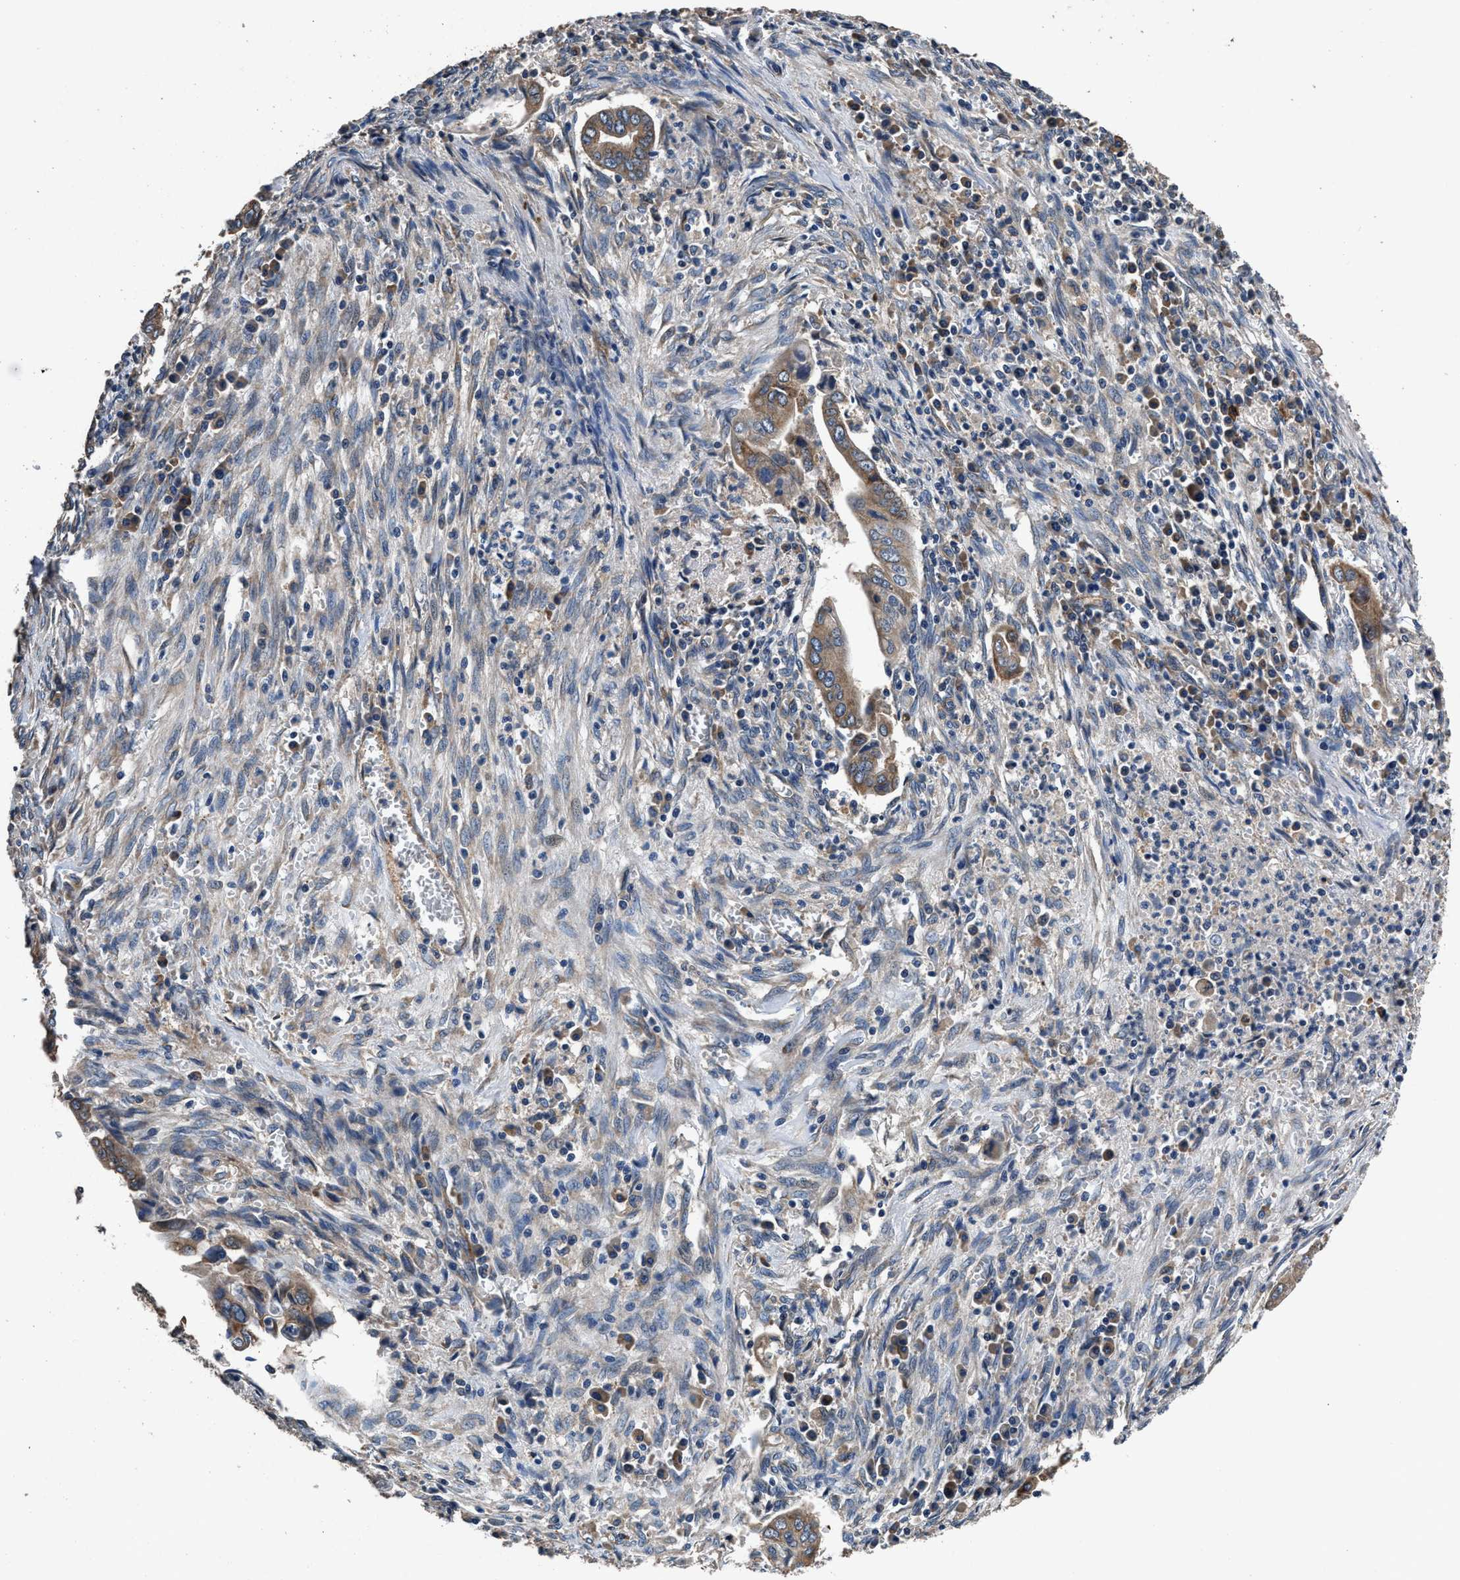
{"staining": {"intensity": "moderate", "quantity": ">75%", "location": "cytoplasmic/membranous"}, "tissue": "cervical cancer", "cell_type": "Tumor cells", "image_type": "cancer", "snomed": [{"axis": "morphology", "description": "Adenocarcinoma, NOS"}, {"axis": "topography", "description": "Cervix"}], "caption": "A high-resolution photomicrograph shows IHC staining of cervical cancer, which demonstrates moderate cytoplasmic/membranous staining in about >75% of tumor cells.", "gene": "DHRS7B", "patient": {"sex": "female", "age": 44}}